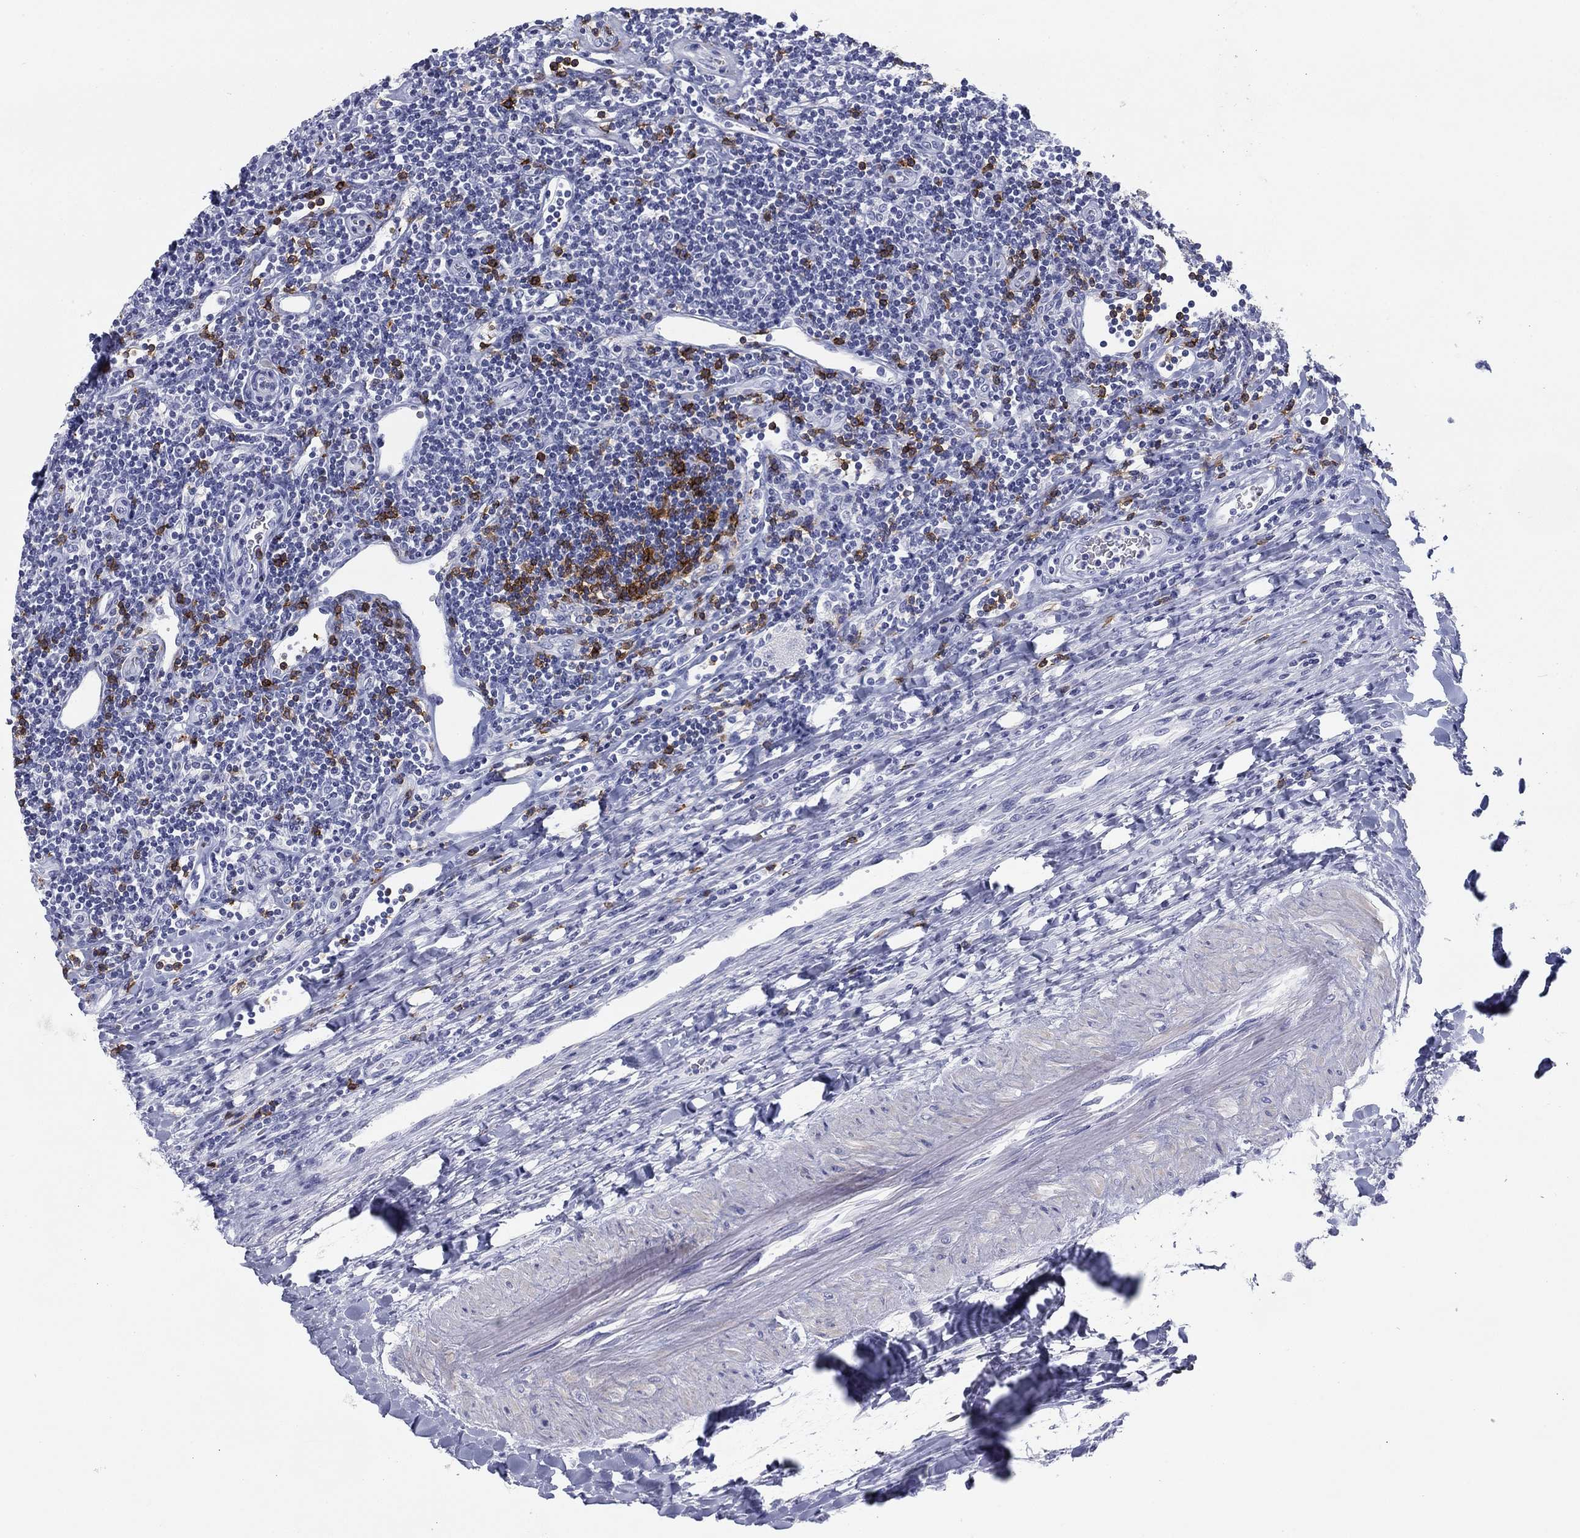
{"staining": {"intensity": "negative", "quantity": "none", "location": "none"}, "tissue": "lymphoma", "cell_type": "Tumor cells", "image_type": "cancer", "snomed": [{"axis": "morphology", "description": "Hodgkin's disease, NOS"}, {"axis": "topography", "description": "Lymph node"}], "caption": "The photomicrograph reveals no staining of tumor cells in Hodgkin's disease. (Immunohistochemistry (ihc), brightfield microscopy, high magnification).", "gene": "CD79B", "patient": {"sex": "male", "age": 40}}